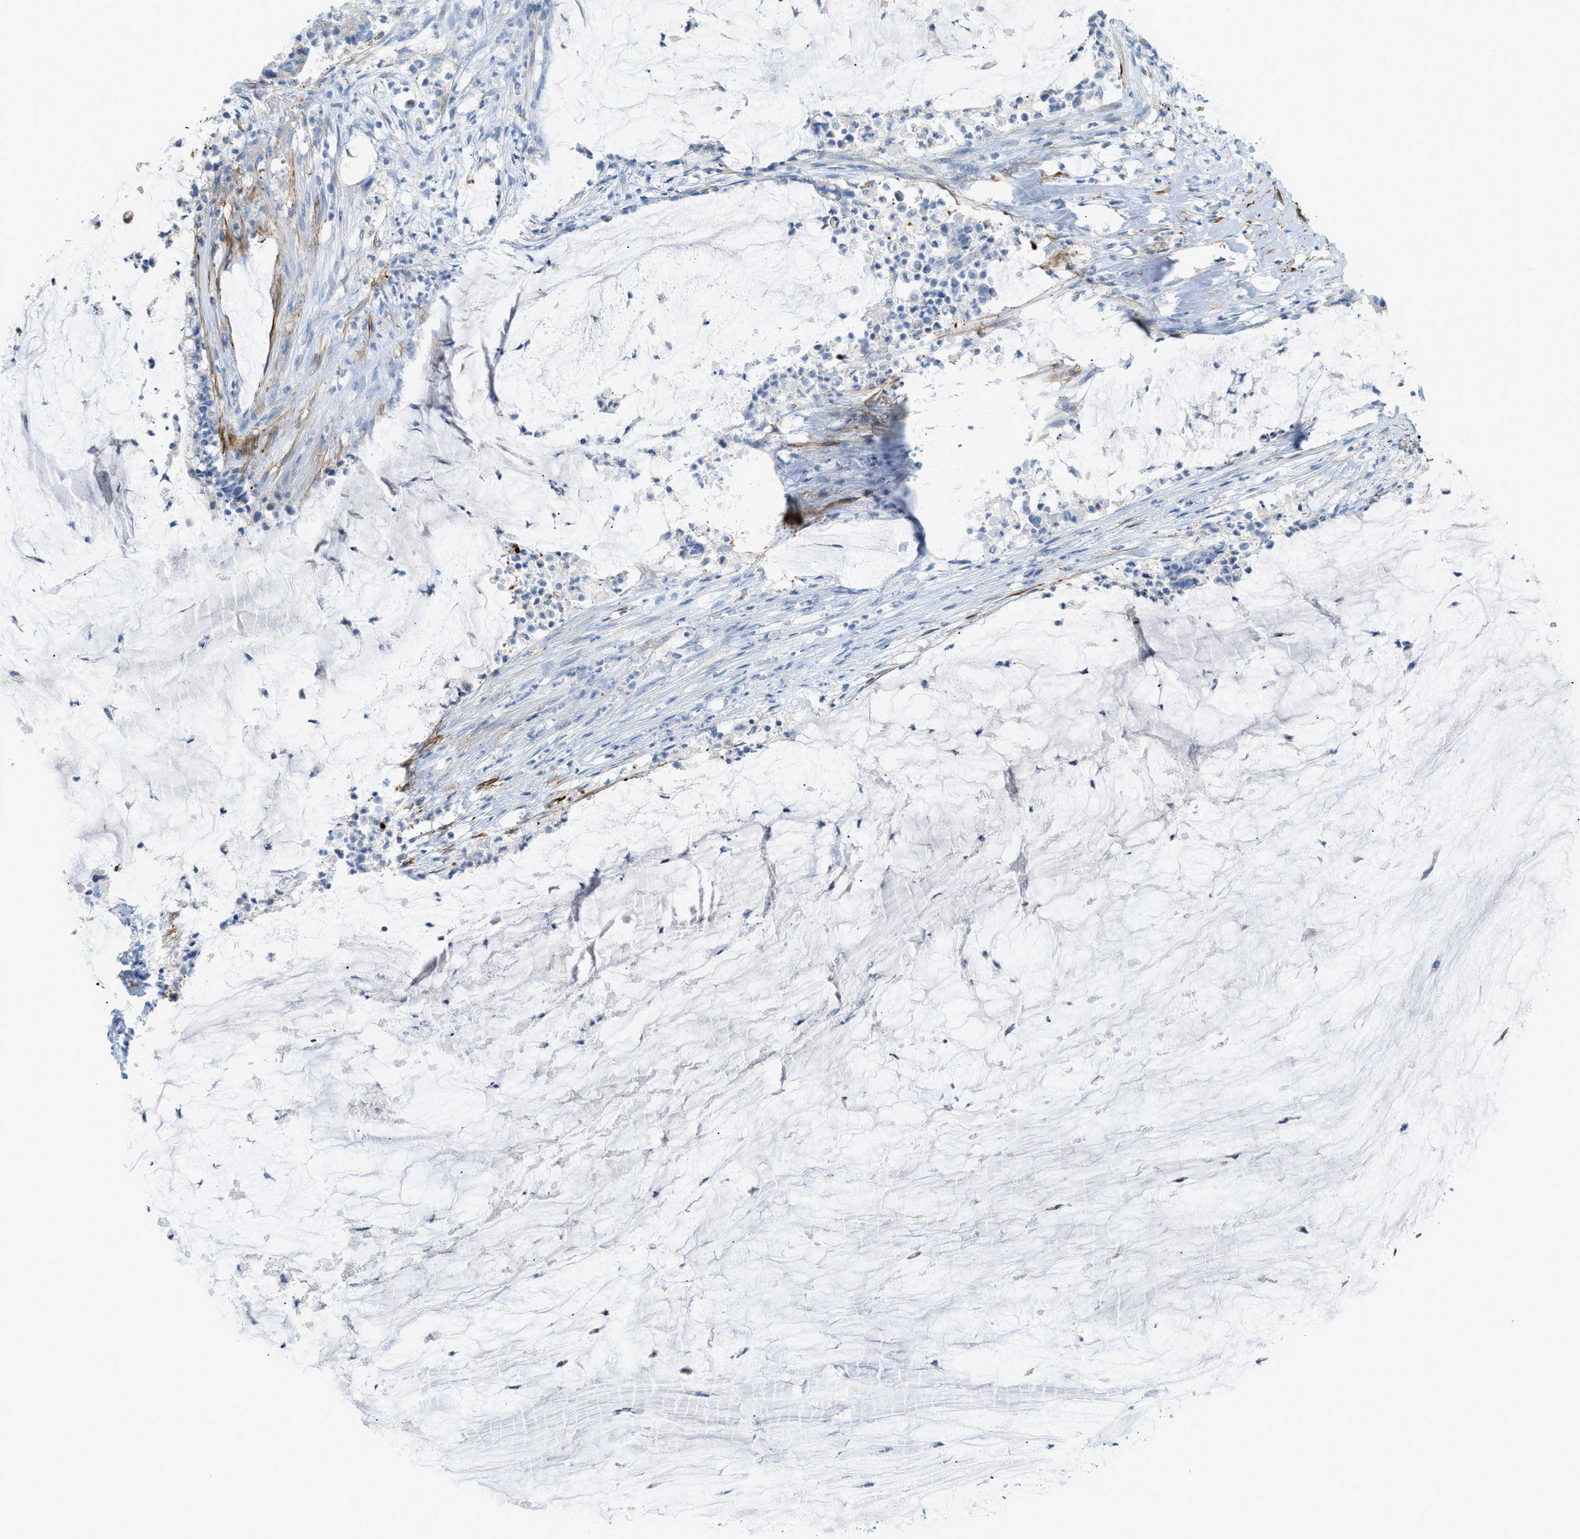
{"staining": {"intensity": "negative", "quantity": "none", "location": "none"}, "tissue": "pancreatic cancer", "cell_type": "Tumor cells", "image_type": "cancer", "snomed": [{"axis": "morphology", "description": "Adenocarcinoma, NOS"}, {"axis": "topography", "description": "Pancreas"}], "caption": "This is an IHC micrograph of pancreatic cancer. There is no staining in tumor cells.", "gene": "MYH11", "patient": {"sex": "male", "age": 41}}